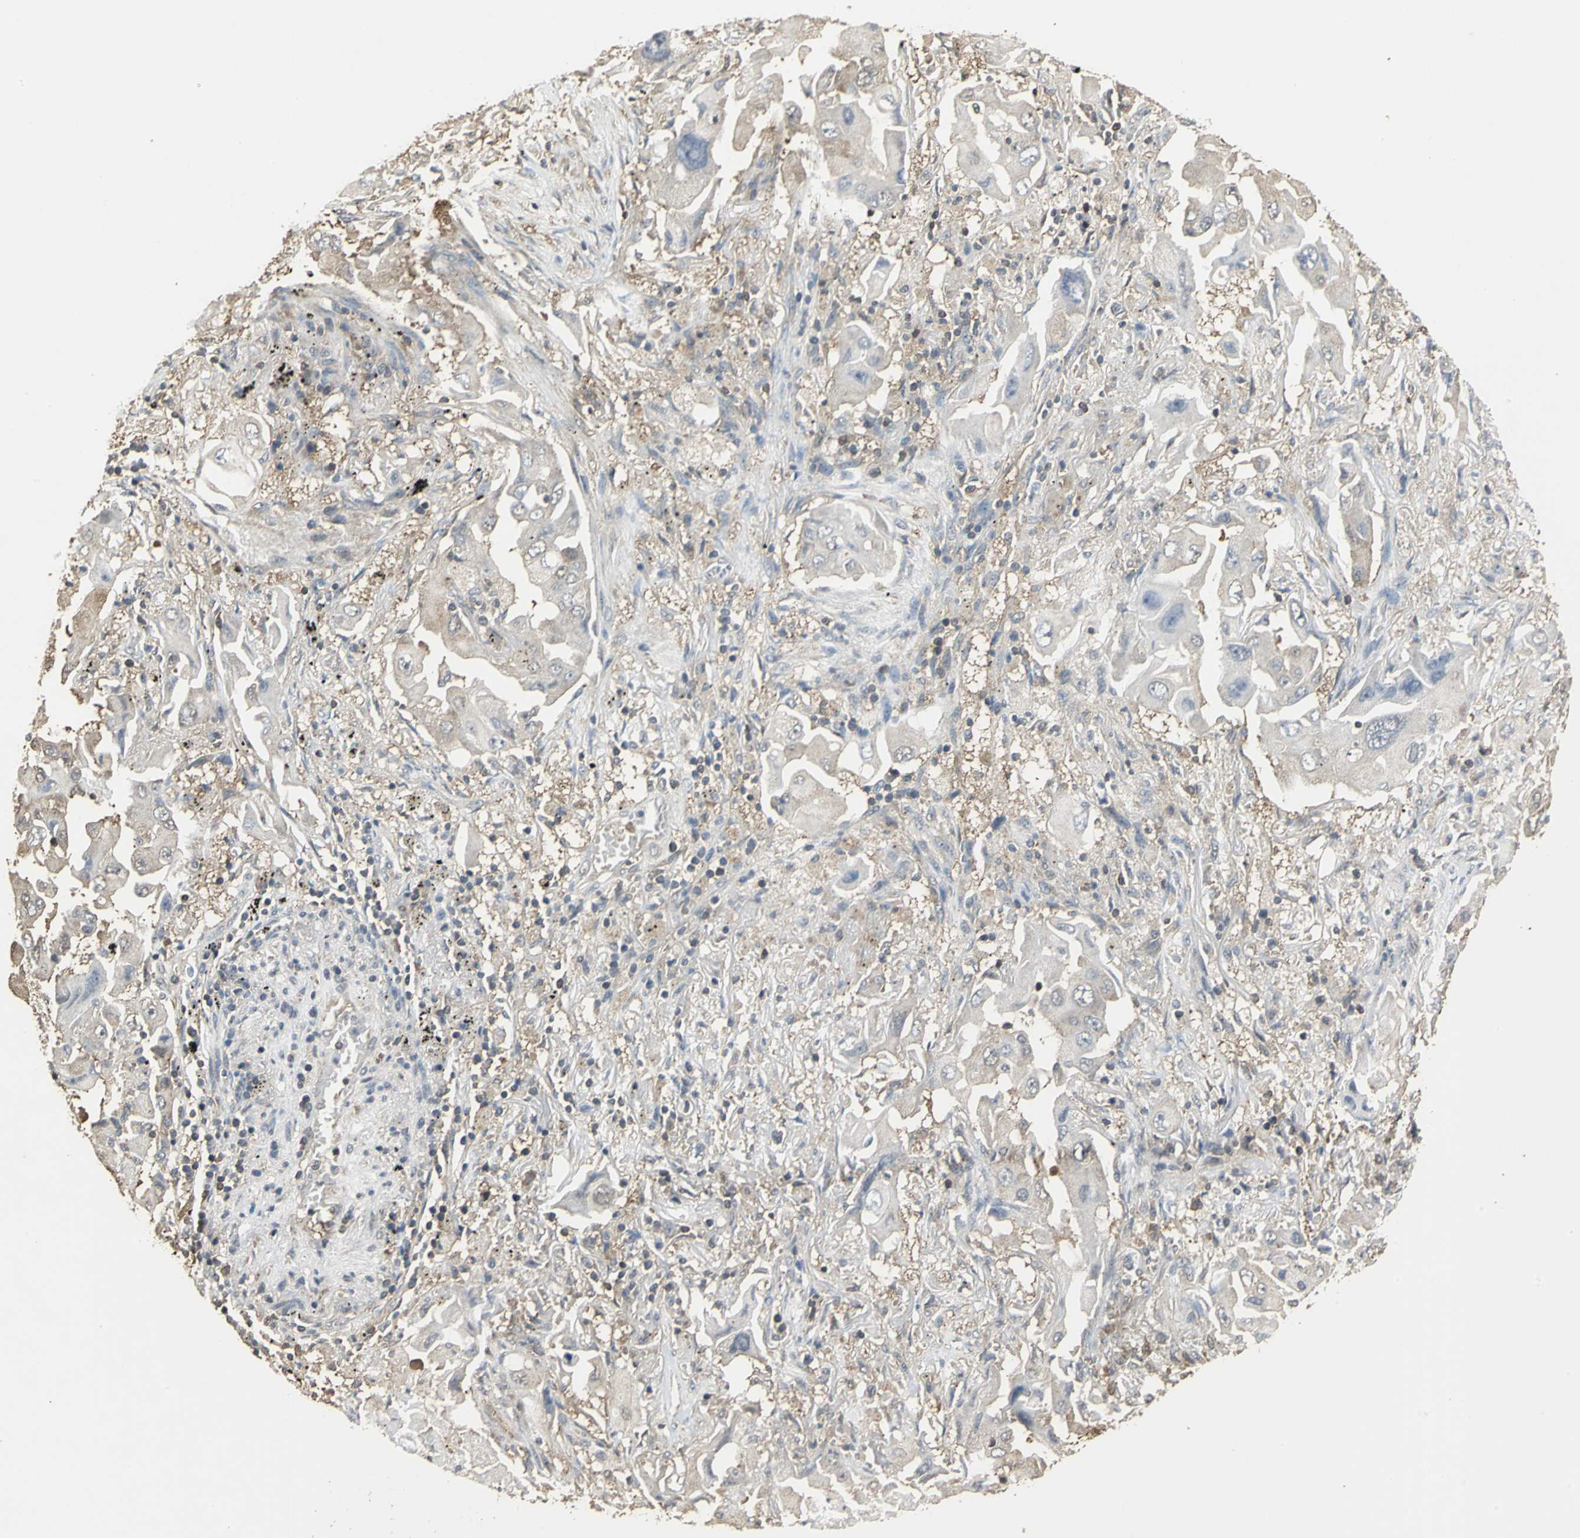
{"staining": {"intensity": "weak", "quantity": ">75%", "location": "cytoplasmic/membranous"}, "tissue": "lung cancer", "cell_type": "Tumor cells", "image_type": "cancer", "snomed": [{"axis": "morphology", "description": "Adenocarcinoma, NOS"}, {"axis": "topography", "description": "Lung"}], "caption": "Protein positivity by immunohistochemistry displays weak cytoplasmic/membranous expression in approximately >75% of tumor cells in lung cancer (adenocarcinoma).", "gene": "PARK7", "patient": {"sex": "female", "age": 65}}